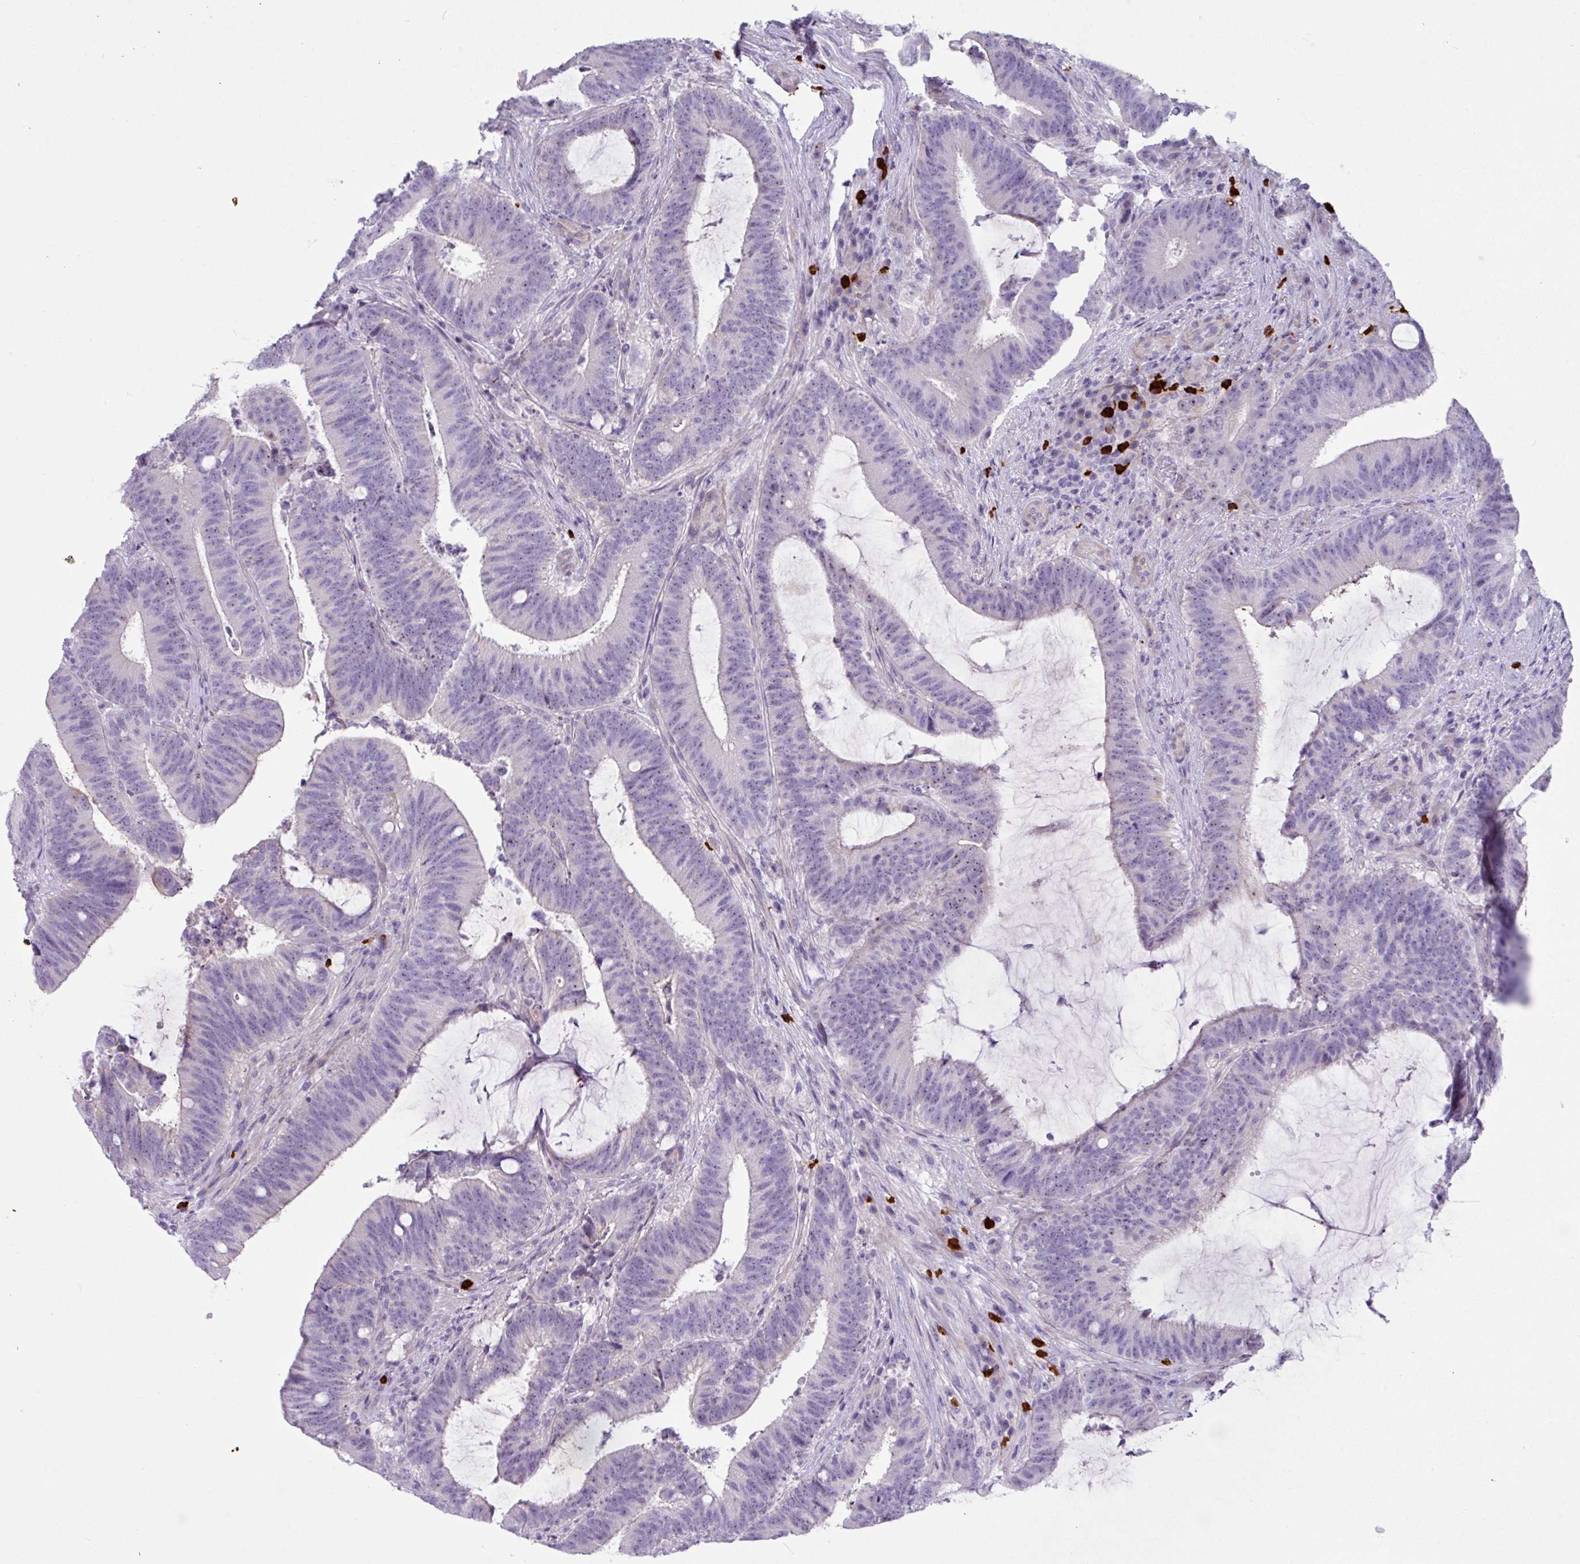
{"staining": {"intensity": "negative", "quantity": "none", "location": "none"}, "tissue": "colorectal cancer", "cell_type": "Tumor cells", "image_type": "cancer", "snomed": [{"axis": "morphology", "description": "Adenocarcinoma, NOS"}, {"axis": "topography", "description": "Colon"}], "caption": "DAB (3,3'-diaminobenzidine) immunohistochemical staining of human colorectal cancer reveals no significant expression in tumor cells.", "gene": "MRM2", "patient": {"sex": "female", "age": 43}}